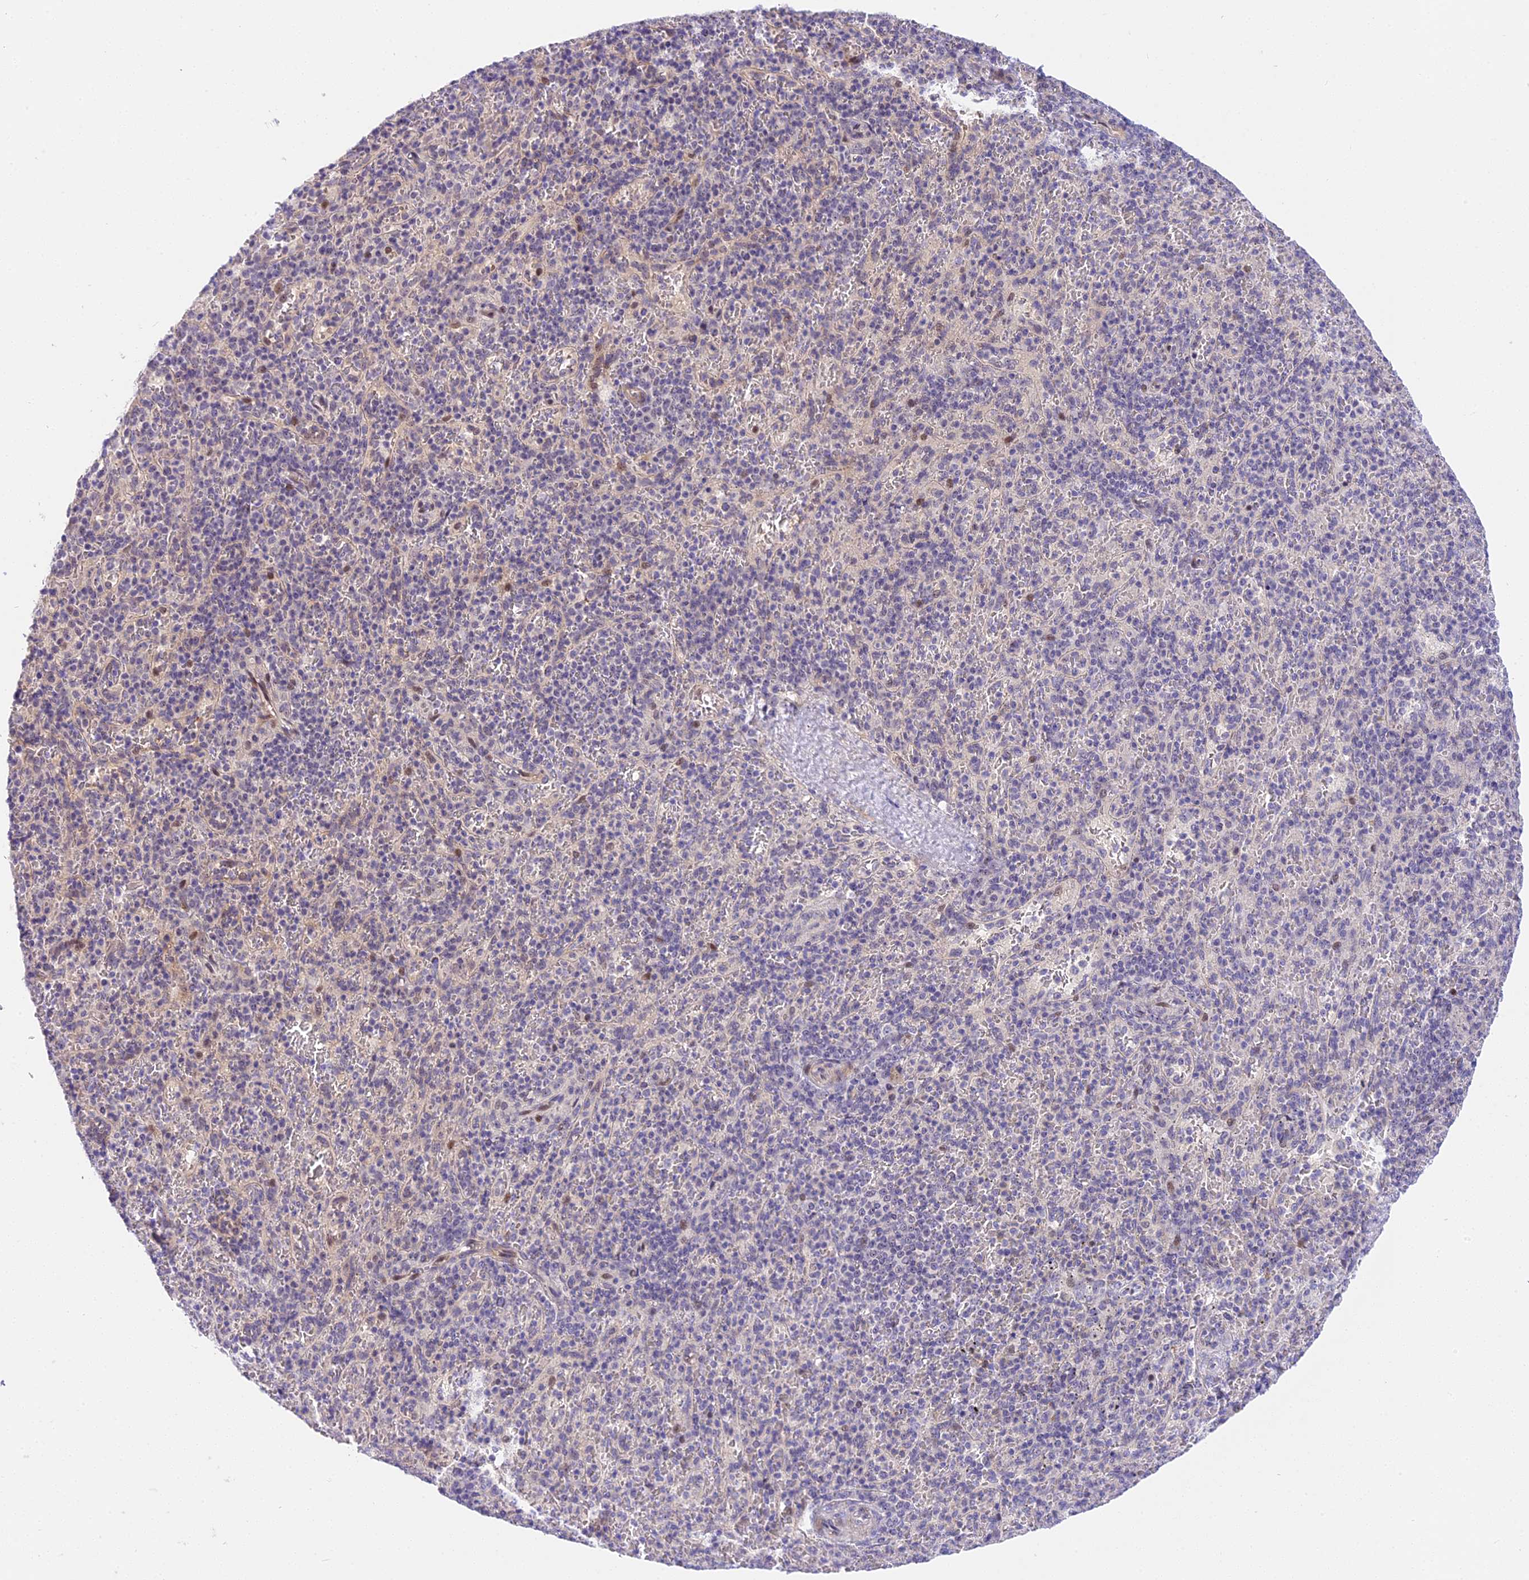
{"staining": {"intensity": "negative", "quantity": "none", "location": "none"}, "tissue": "spleen", "cell_type": "Cells in red pulp", "image_type": "normal", "snomed": [{"axis": "morphology", "description": "Normal tissue, NOS"}, {"axis": "topography", "description": "Spleen"}], "caption": "High power microscopy histopathology image of an immunohistochemistry (IHC) image of normal spleen, revealing no significant staining in cells in red pulp.", "gene": "MIDN", "patient": {"sex": "male", "age": 82}}